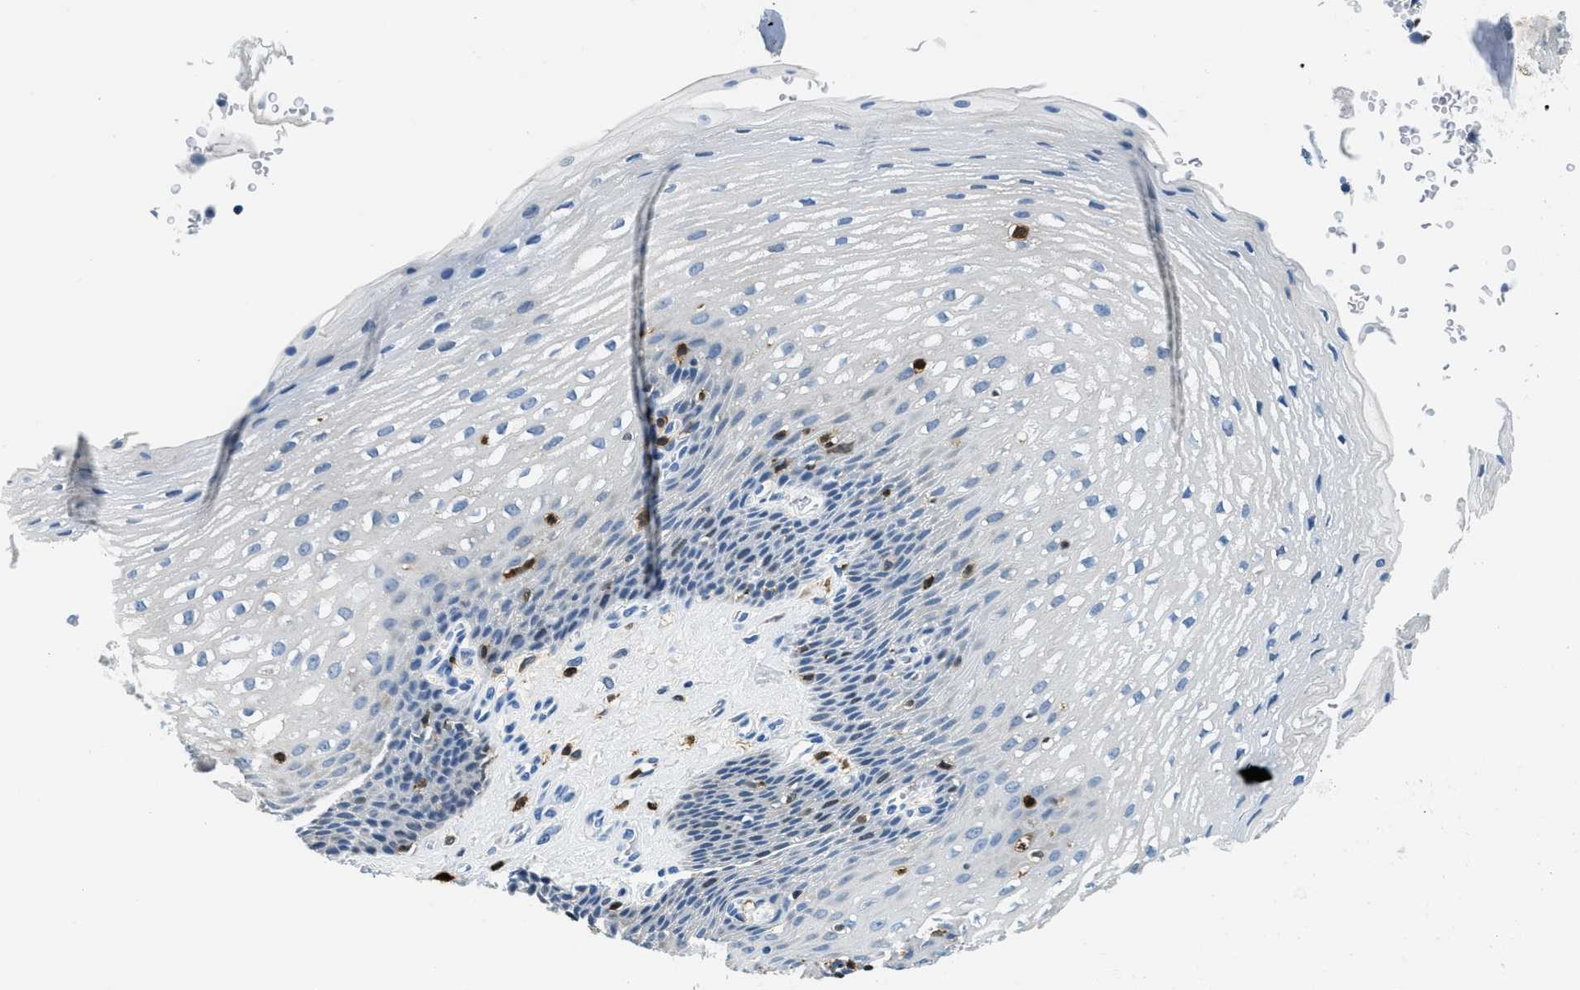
{"staining": {"intensity": "negative", "quantity": "none", "location": "none"}, "tissue": "esophagus", "cell_type": "Squamous epithelial cells", "image_type": "normal", "snomed": [{"axis": "morphology", "description": "Normal tissue, NOS"}, {"axis": "topography", "description": "Esophagus"}], "caption": "Squamous epithelial cells are negative for protein expression in benign human esophagus. (DAB (3,3'-diaminobenzidine) IHC with hematoxylin counter stain).", "gene": "CAPG", "patient": {"sex": "male", "age": 48}}